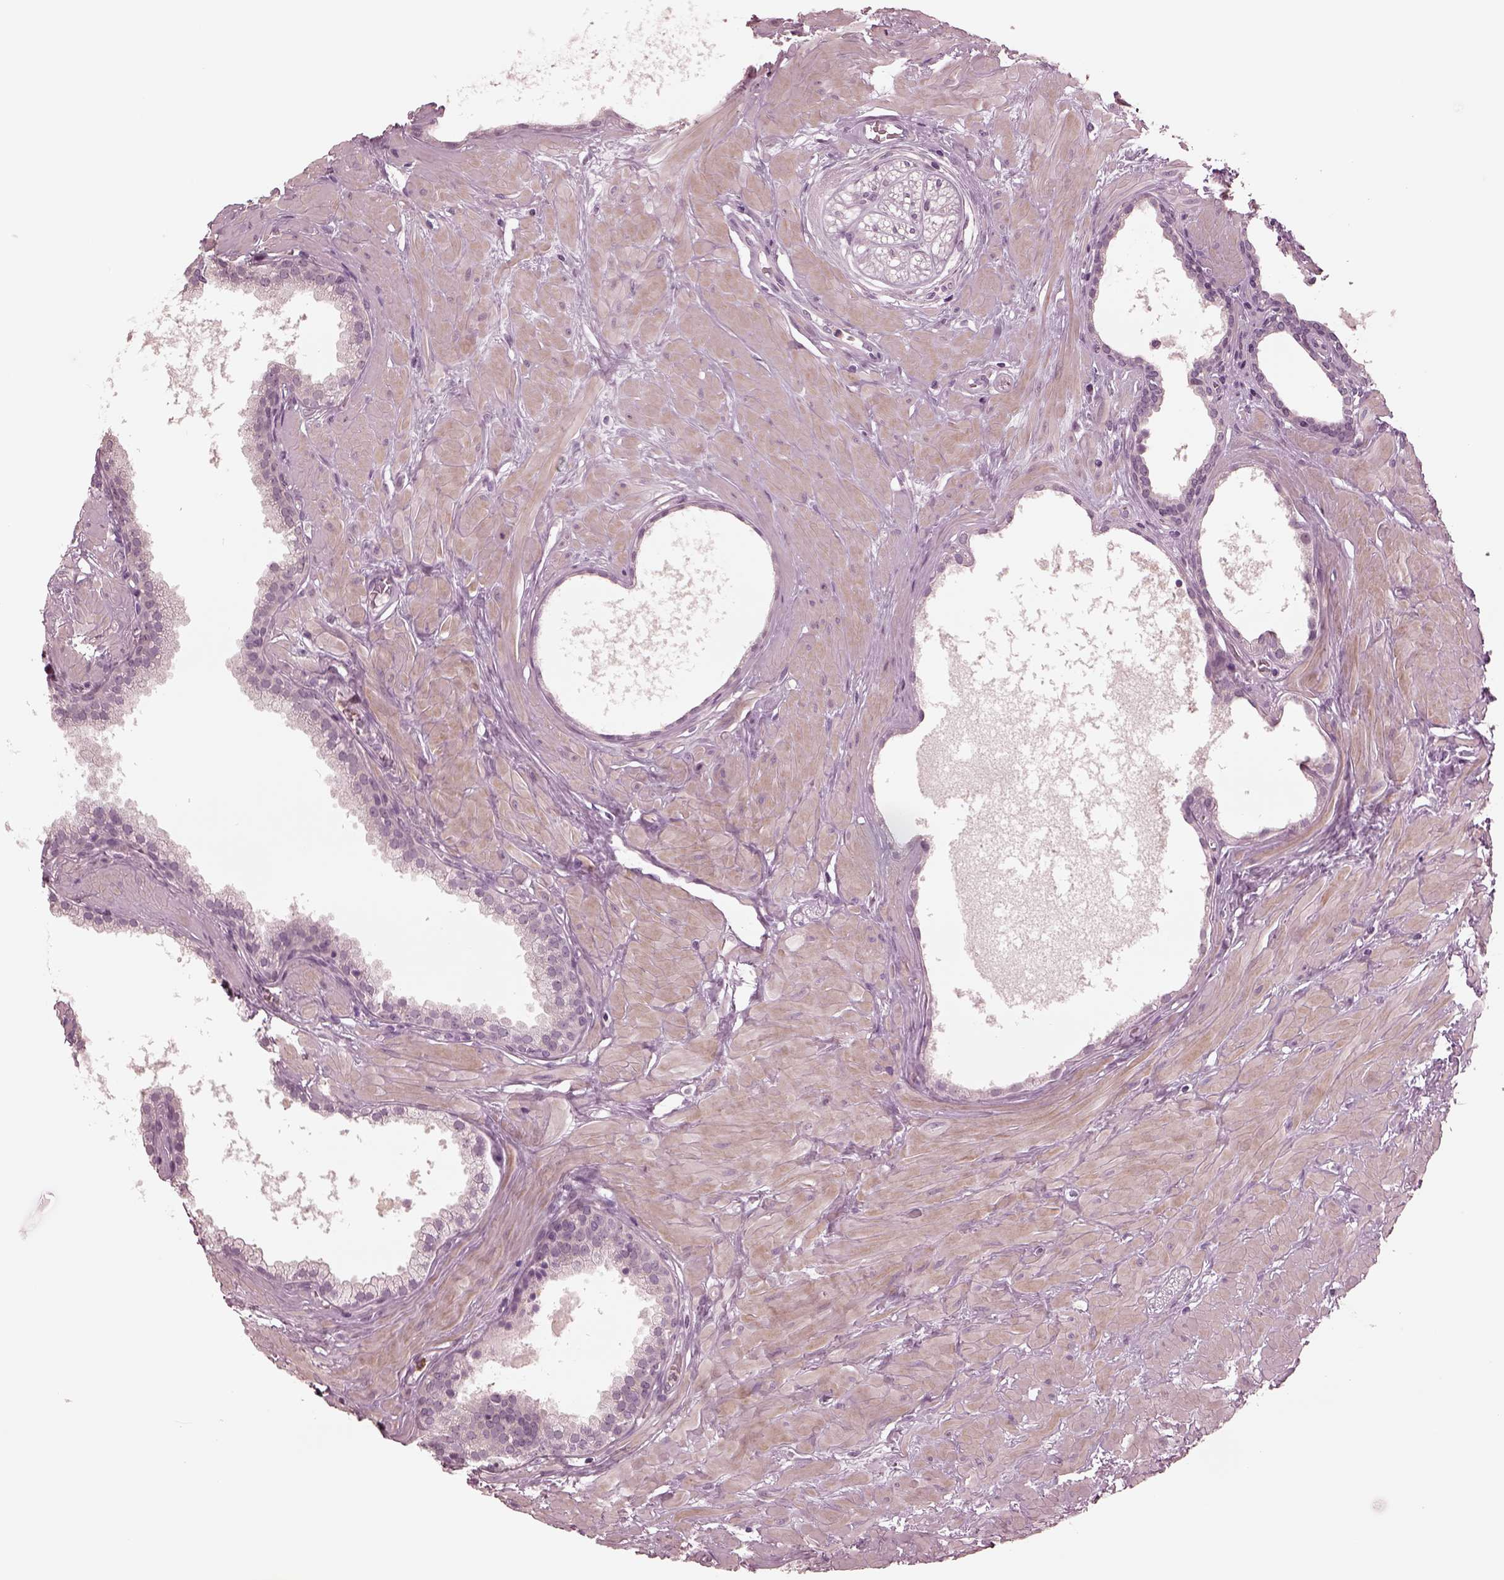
{"staining": {"intensity": "negative", "quantity": "none", "location": "none"}, "tissue": "prostate", "cell_type": "Glandular cells", "image_type": "normal", "snomed": [{"axis": "morphology", "description": "Normal tissue, NOS"}, {"axis": "topography", "description": "Prostate"}], "caption": "Immunohistochemistry micrograph of benign prostate: prostate stained with DAB (3,3'-diaminobenzidine) shows no significant protein positivity in glandular cells. Brightfield microscopy of immunohistochemistry (IHC) stained with DAB (3,3'-diaminobenzidine) (brown) and hematoxylin (blue), captured at high magnification.", "gene": "CCDC170", "patient": {"sex": "male", "age": 48}}